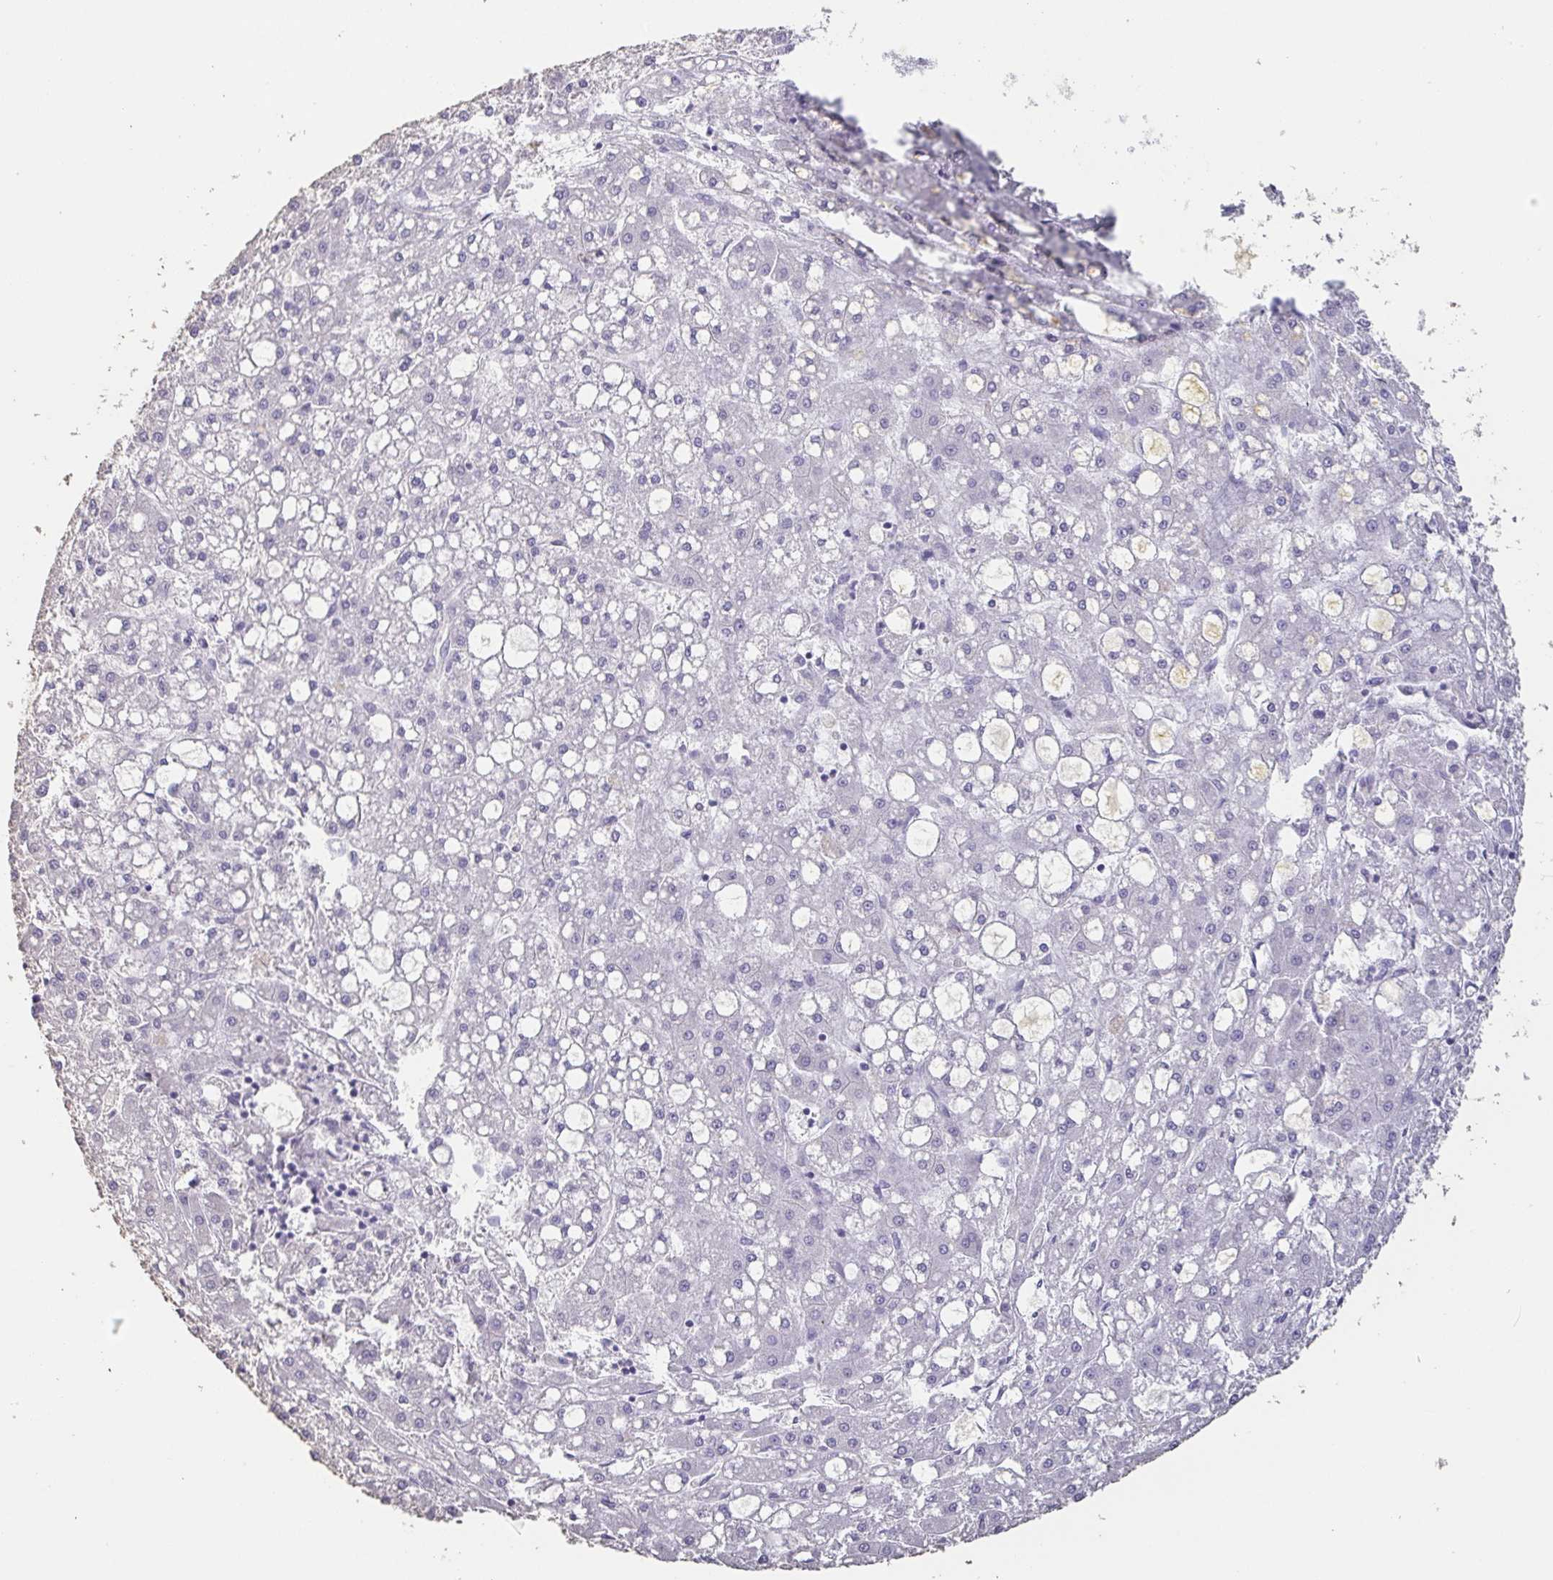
{"staining": {"intensity": "negative", "quantity": "none", "location": "none"}, "tissue": "liver cancer", "cell_type": "Tumor cells", "image_type": "cancer", "snomed": [{"axis": "morphology", "description": "Carcinoma, Hepatocellular, NOS"}, {"axis": "topography", "description": "Liver"}], "caption": "DAB immunohistochemical staining of hepatocellular carcinoma (liver) shows no significant positivity in tumor cells. (Brightfield microscopy of DAB (3,3'-diaminobenzidine) immunohistochemistry at high magnification).", "gene": "BPIFA2", "patient": {"sex": "male", "age": 67}}